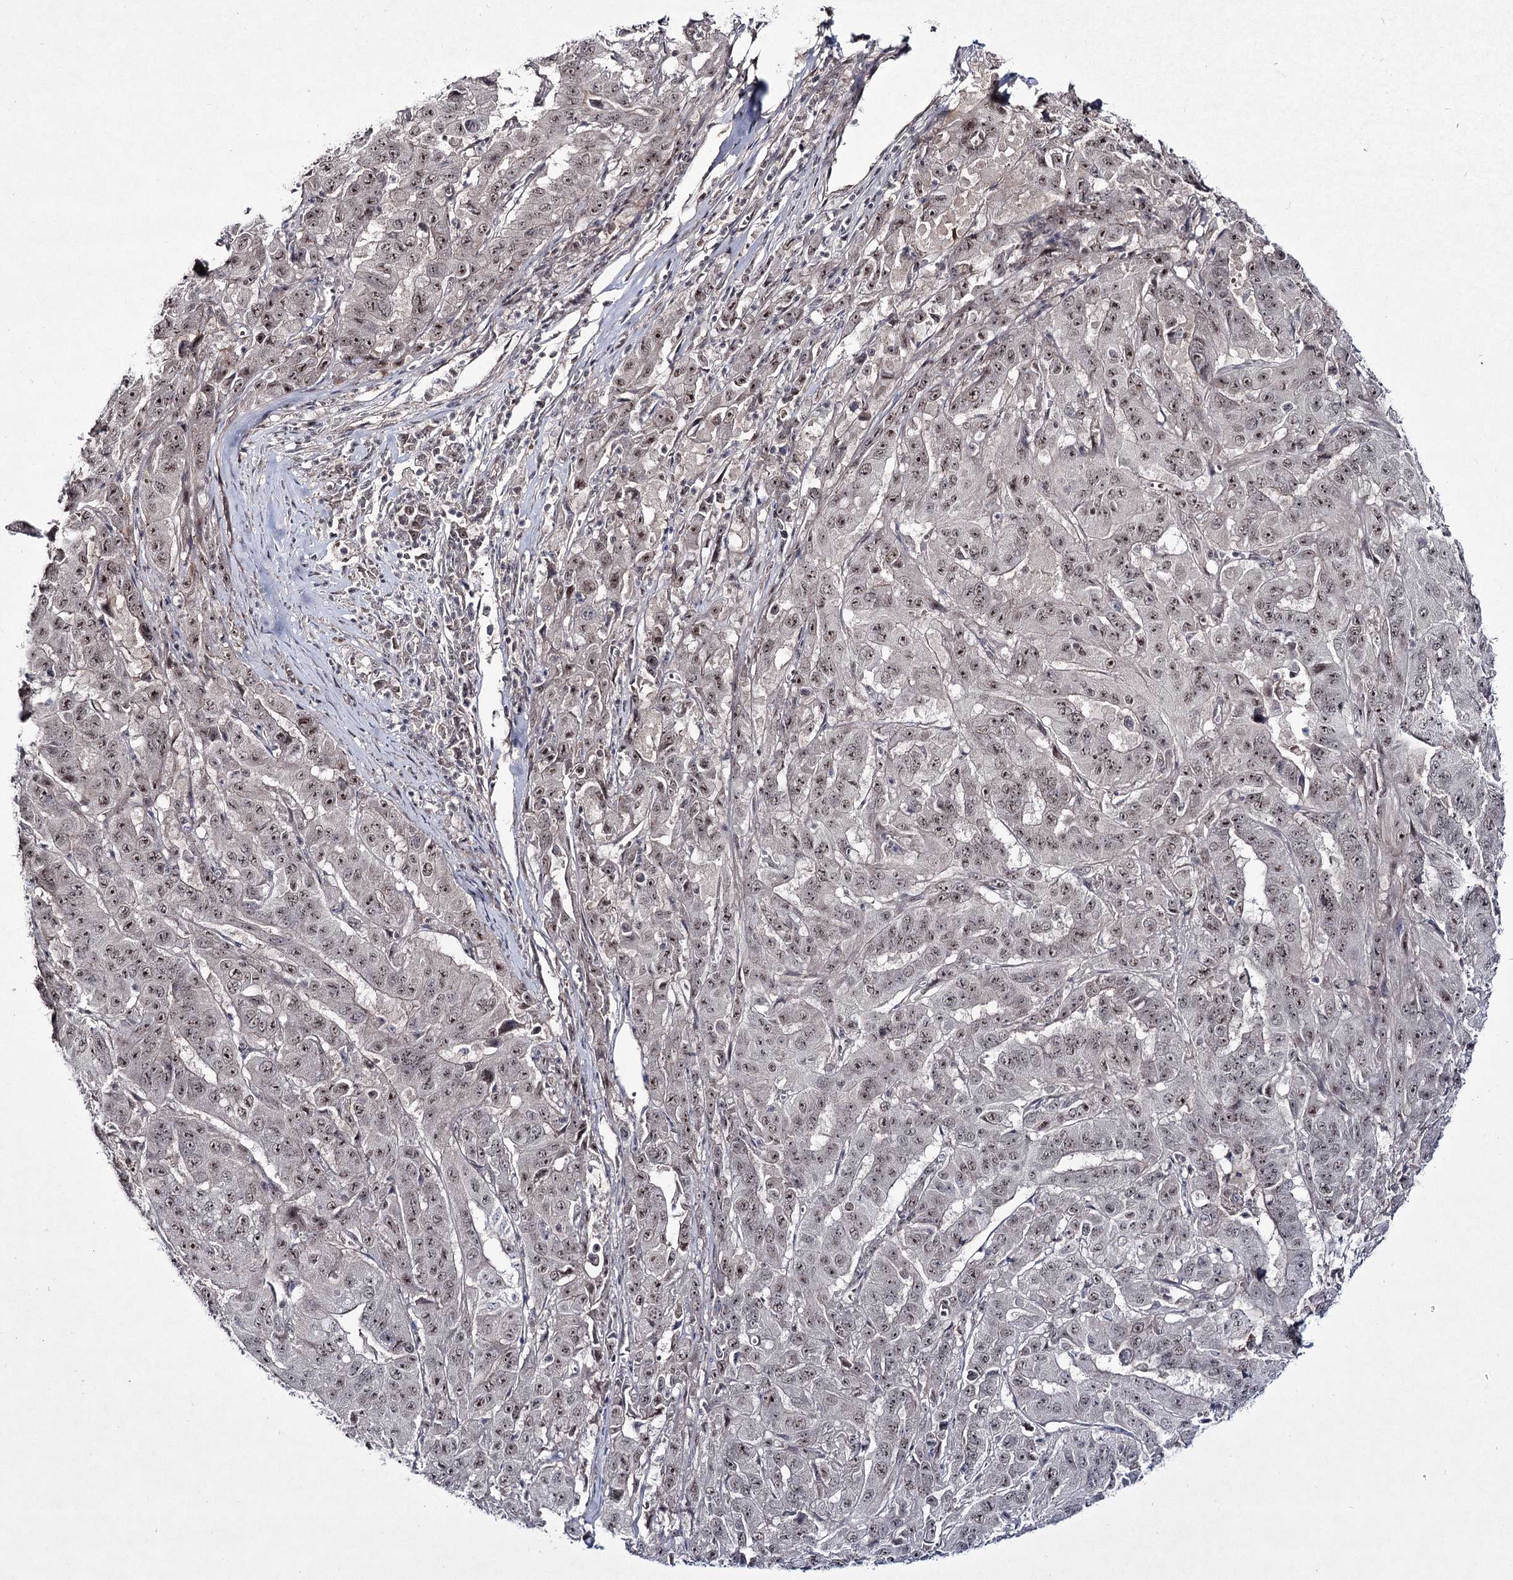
{"staining": {"intensity": "weak", "quantity": ">75%", "location": "nuclear"}, "tissue": "pancreatic cancer", "cell_type": "Tumor cells", "image_type": "cancer", "snomed": [{"axis": "morphology", "description": "Adenocarcinoma, NOS"}, {"axis": "topography", "description": "Pancreas"}], "caption": "Protein expression analysis of human pancreatic cancer reveals weak nuclear staining in about >75% of tumor cells.", "gene": "HOXC11", "patient": {"sex": "male", "age": 63}}